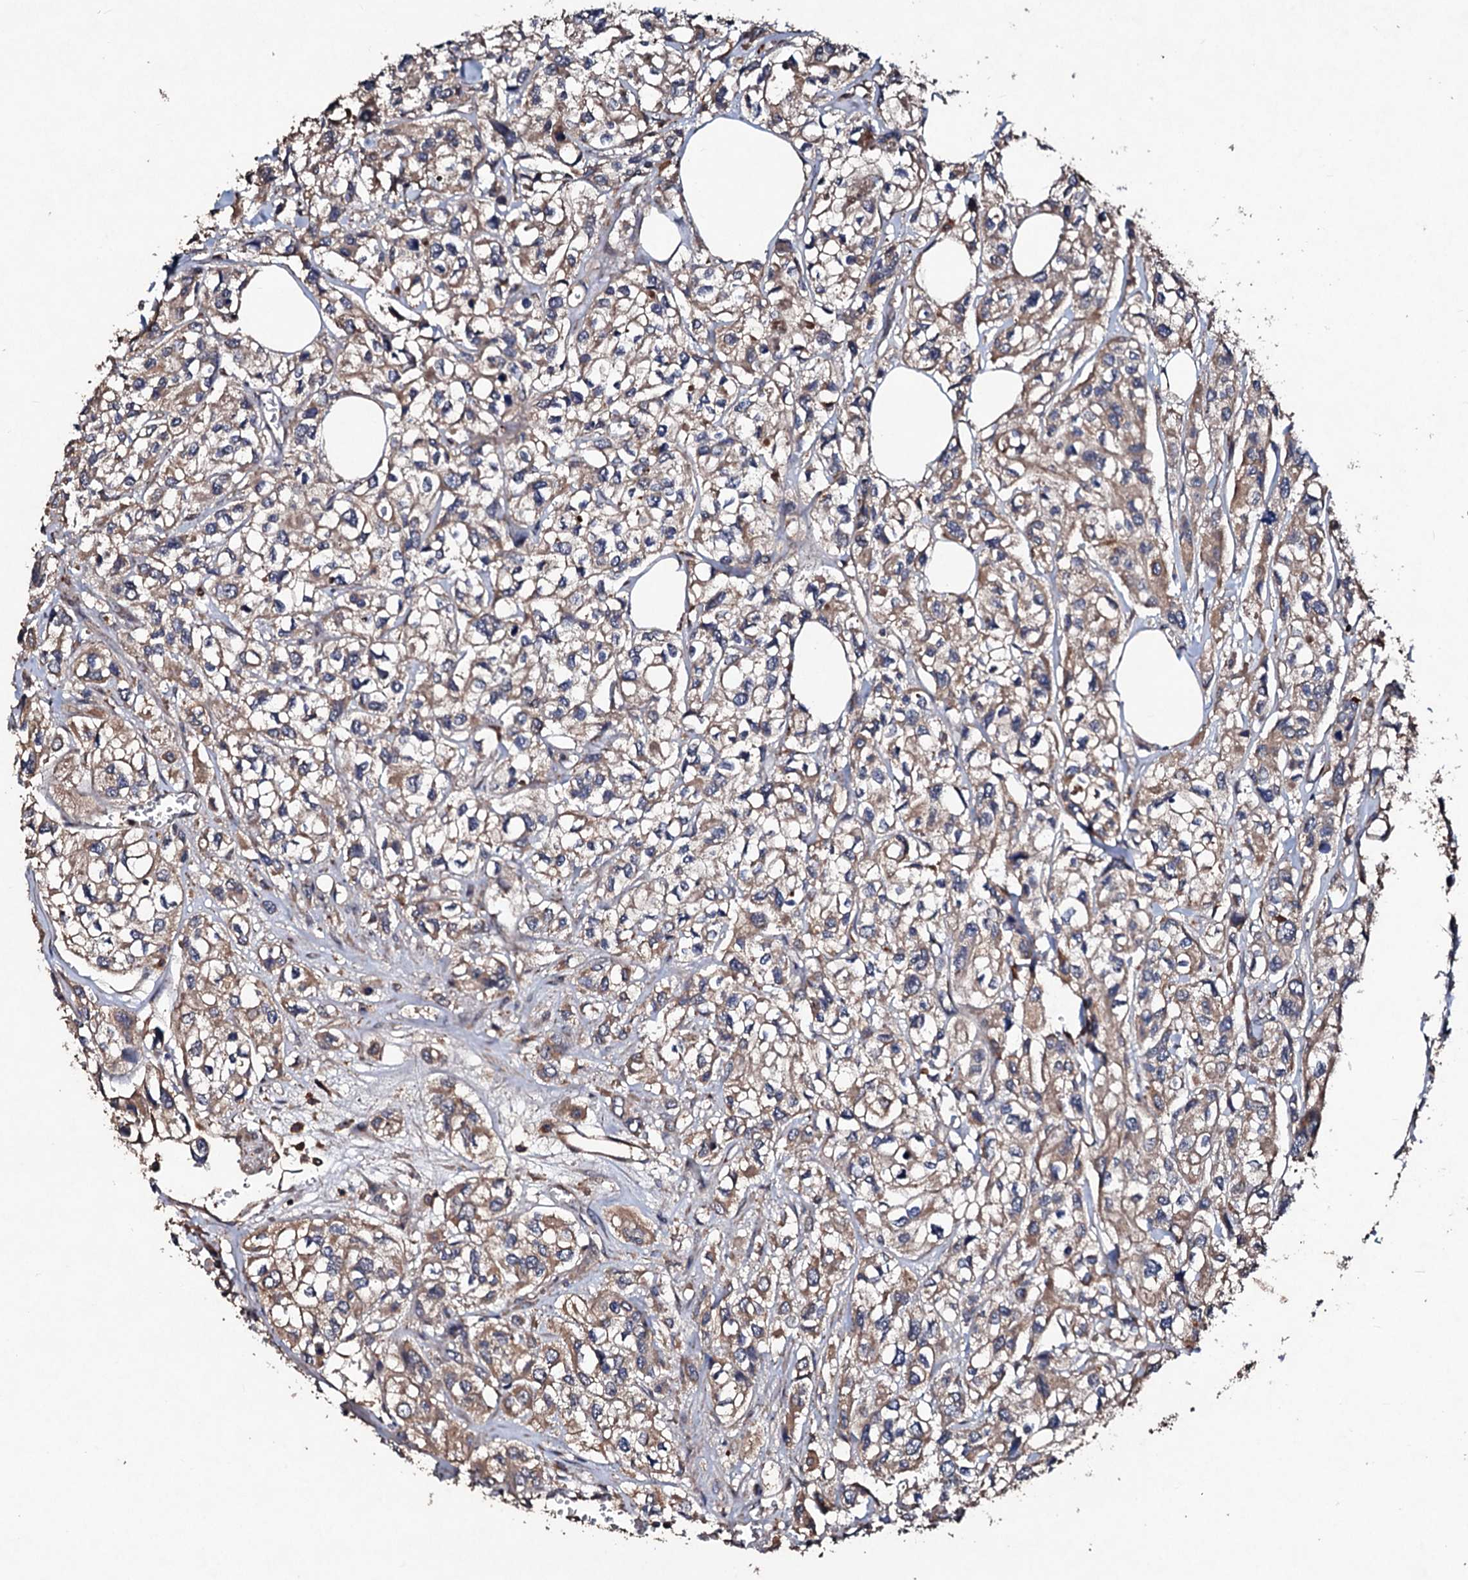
{"staining": {"intensity": "moderate", "quantity": ">75%", "location": "cytoplasmic/membranous"}, "tissue": "urothelial cancer", "cell_type": "Tumor cells", "image_type": "cancer", "snomed": [{"axis": "morphology", "description": "Urothelial carcinoma, High grade"}, {"axis": "topography", "description": "Urinary bladder"}], "caption": "This is a micrograph of immunohistochemistry staining of urothelial cancer, which shows moderate expression in the cytoplasmic/membranous of tumor cells.", "gene": "KERA", "patient": {"sex": "male", "age": 67}}